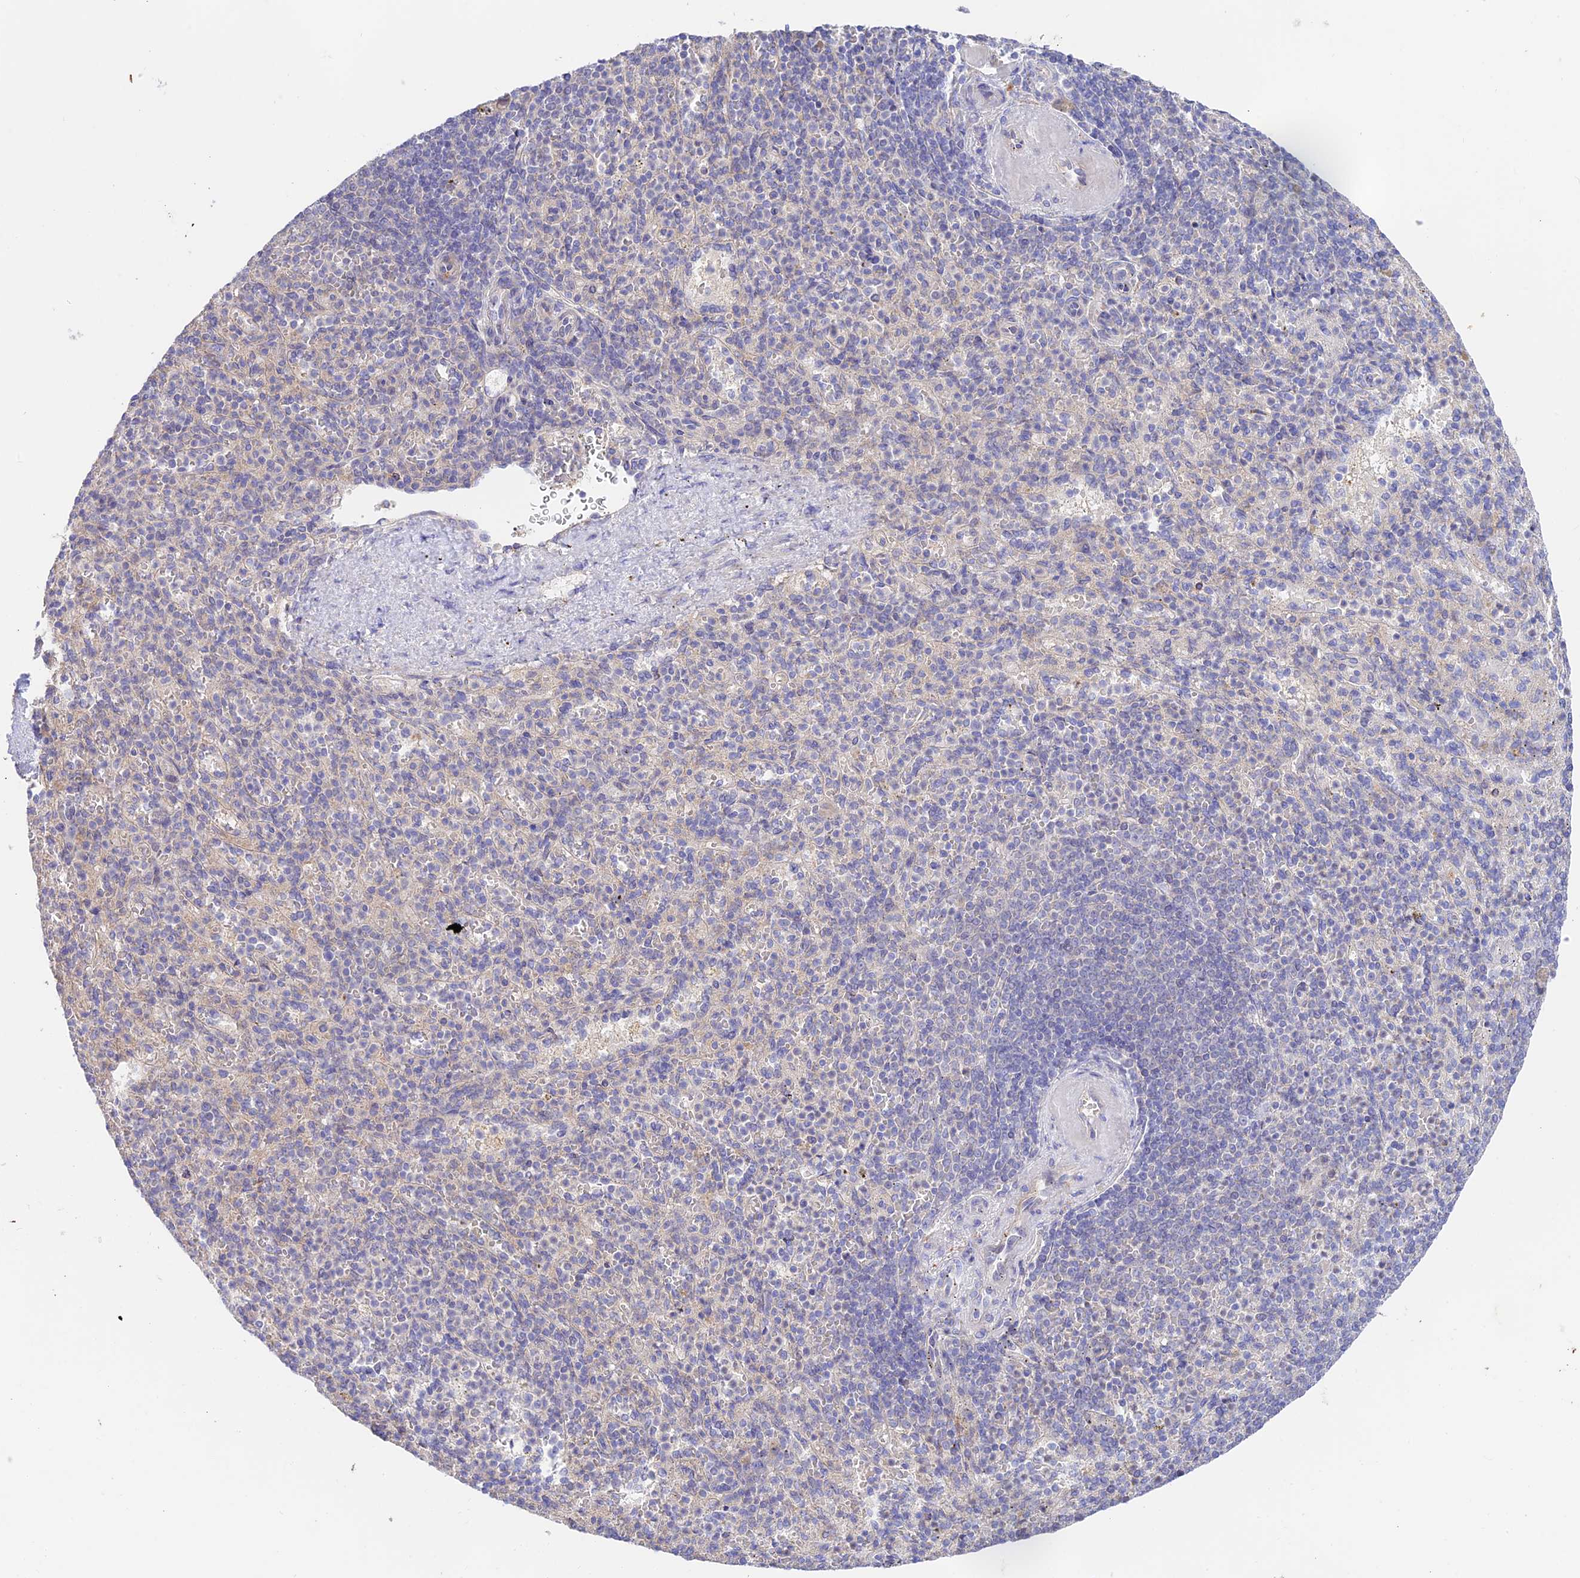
{"staining": {"intensity": "negative", "quantity": "none", "location": "none"}, "tissue": "spleen", "cell_type": "Cells in red pulp", "image_type": "normal", "snomed": [{"axis": "morphology", "description": "Normal tissue, NOS"}, {"axis": "topography", "description": "Spleen"}], "caption": "This is an immunohistochemistry (IHC) histopathology image of benign spleen. There is no staining in cells in red pulp.", "gene": "CAMSAP3", "patient": {"sex": "female", "age": 74}}